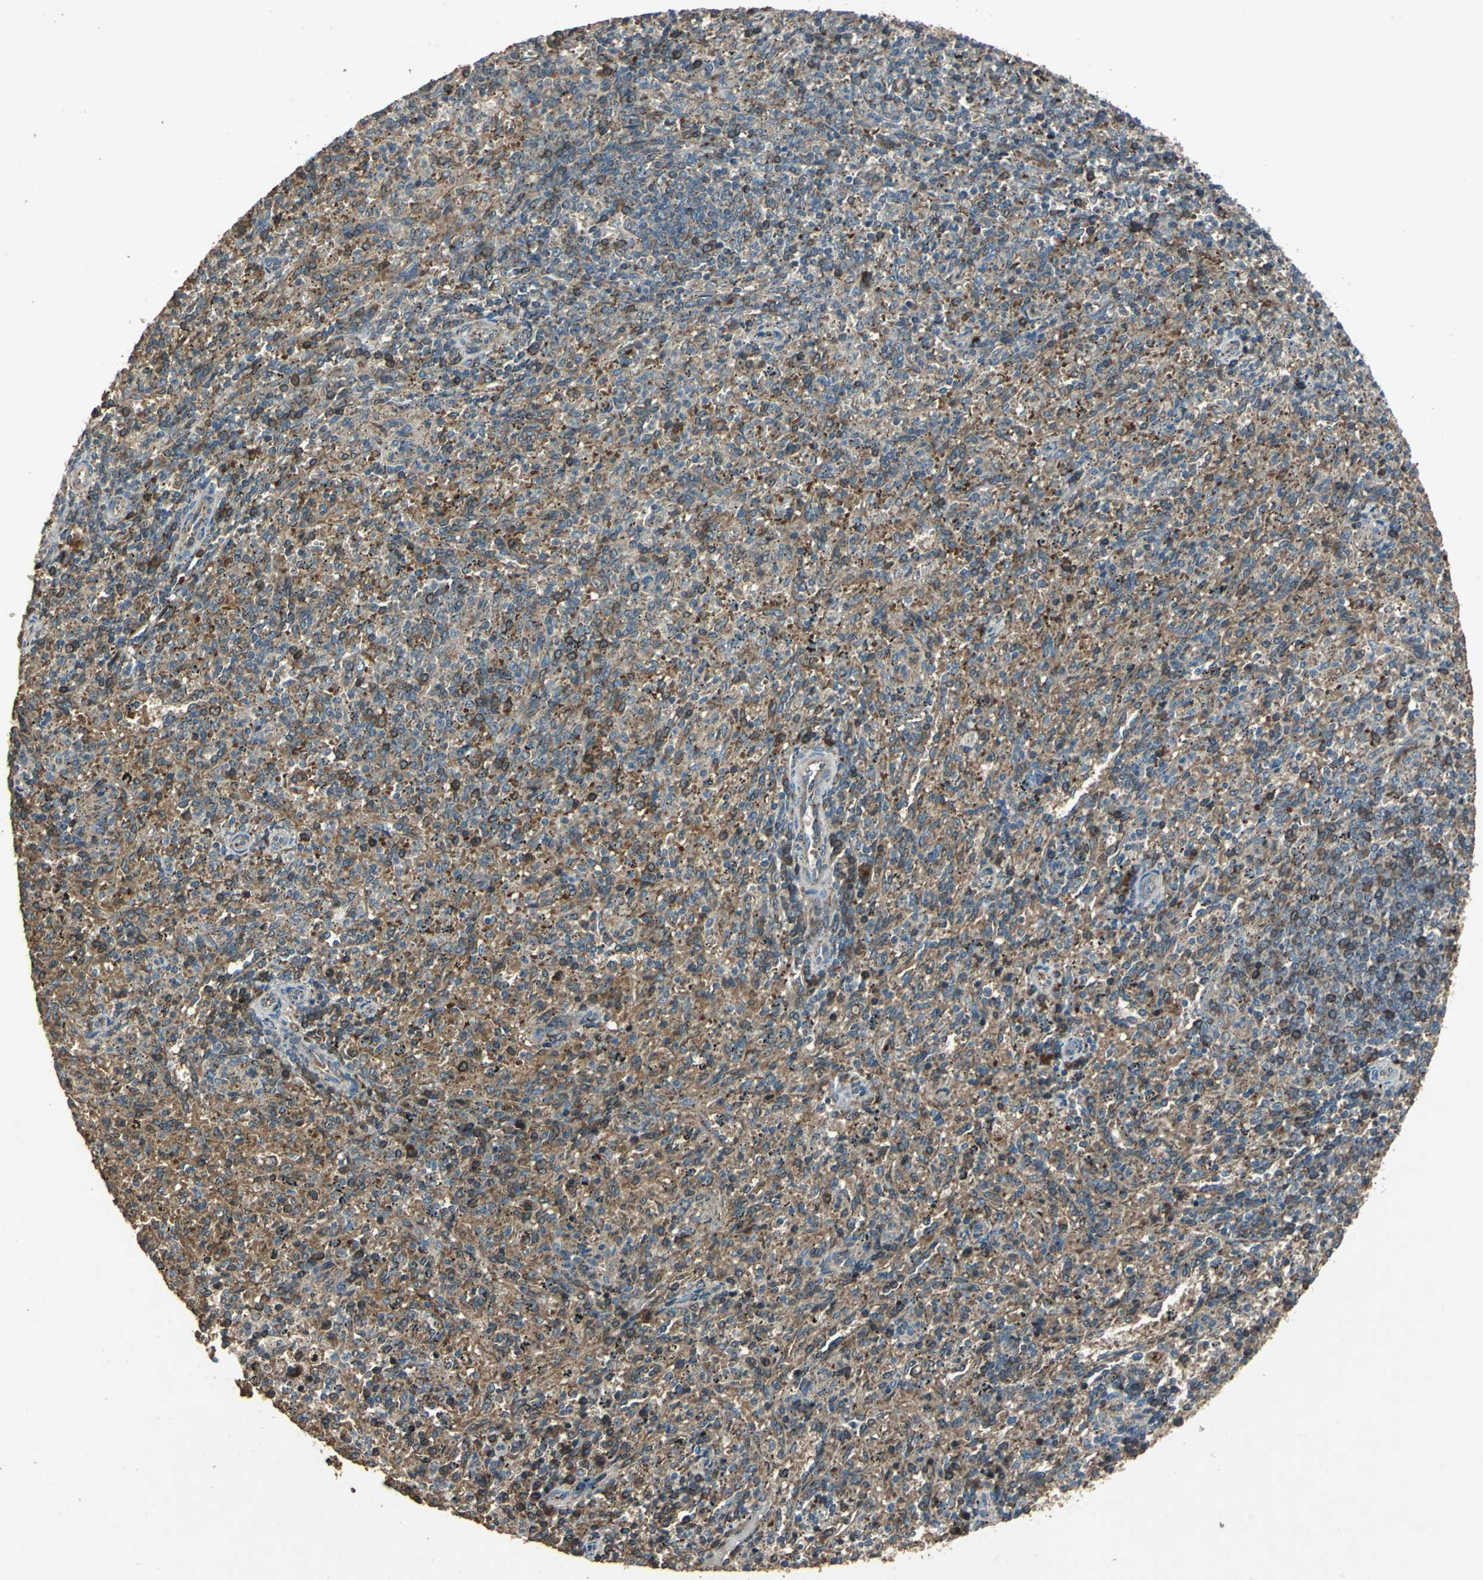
{"staining": {"intensity": "strong", "quantity": ">75%", "location": "cytoplasmic/membranous"}, "tissue": "spleen", "cell_type": "Cells in red pulp", "image_type": "normal", "snomed": [{"axis": "morphology", "description": "Normal tissue, NOS"}, {"axis": "topography", "description": "Spleen"}], "caption": "Immunohistochemical staining of normal human spleen displays strong cytoplasmic/membranous protein staining in approximately >75% of cells in red pulp. (DAB (3,3'-diaminobenzidine) = brown stain, brightfield microscopy at high magnification).", "gene": "POLRMT", "patient": {"sex": "female", "age": 10}}